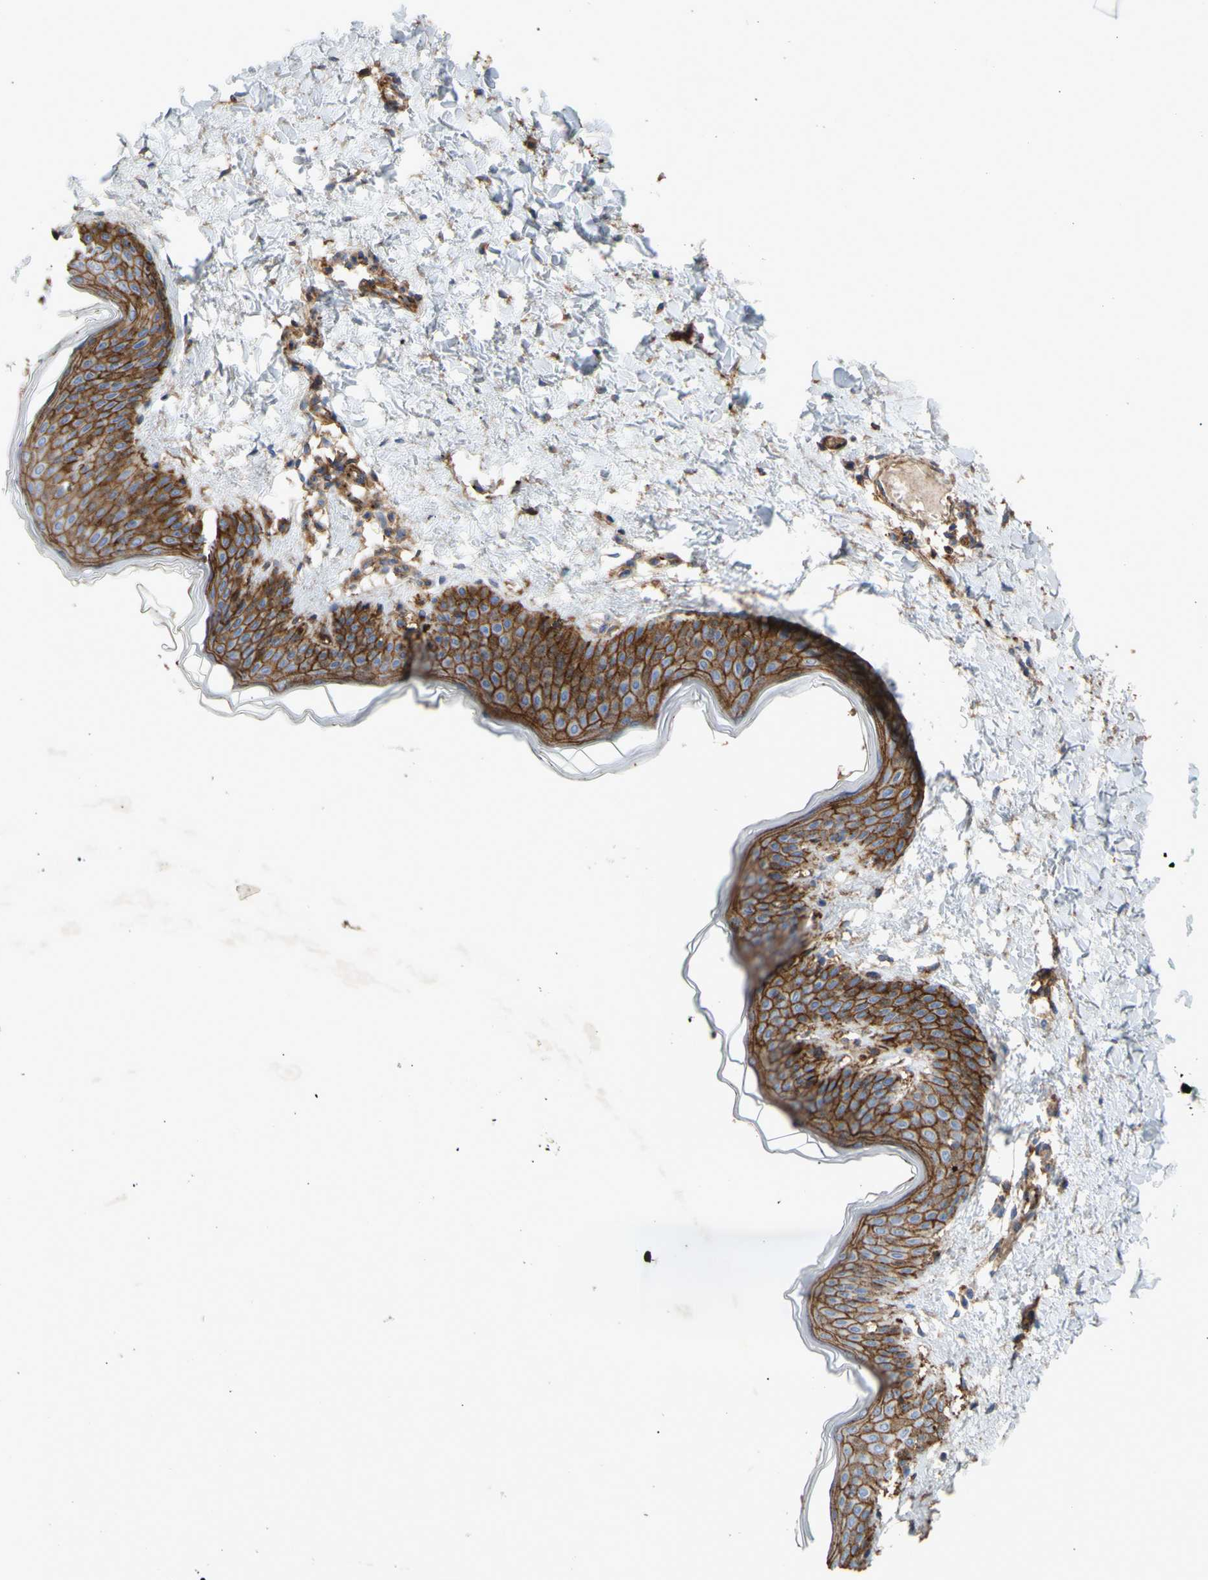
{"staining": {"intensity": "moderate", "quantity": ">75%", "location": "cytoplasmic/membranous"}, "tissue": "skin", "cell_type": "Fibroblasts", "image_type": "normal", "snomed": [{"axis": "morphology", "description": "Normal tissue, NOS"}, {"axis": "topography", "description": "Skin"}], "caption": "High-magnification brightfield microscopy of benign skin stained with DAB (3,3'-diaminobenzidine) (brown) and counterstained with hematoxylin (blue). fibroblasts exhibit moderate cytoplasmic/membranous staining is appreciated in about>75% of cells.", "gene": "ATP2A3", "patient": {"sex": "female", "age": 17}}